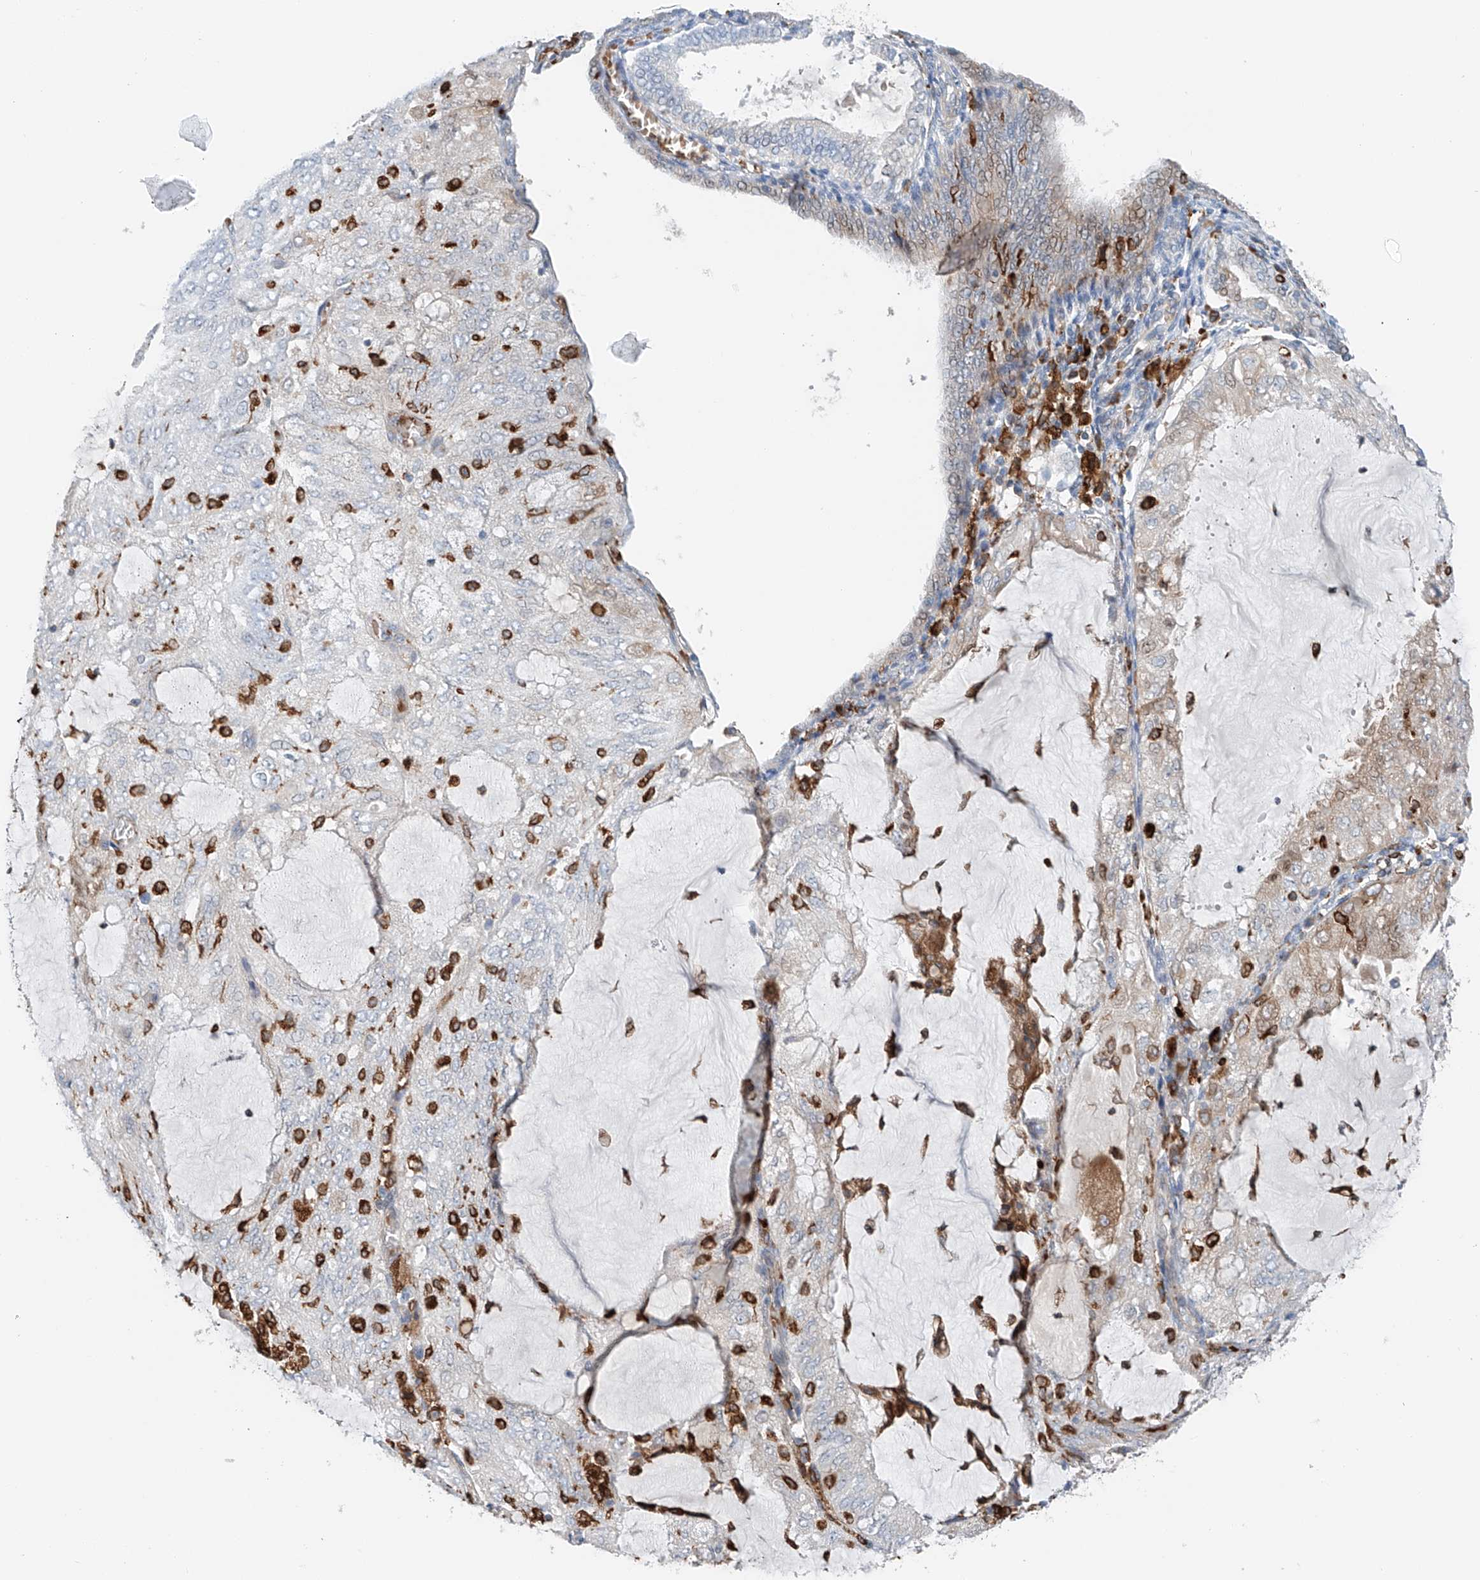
{"staining": {"intensity": "negative", "quantity": "none", "location": "none"}, "tissue": "endometrial cancer", "cell_type": "Tumor cells", "image_type": "cancer", "snomed": [{"axis": "morphology", "description": "Adenocarcinoma, NOS"}, {"axis": "topography", "description": "Endometrium"}], "caption": "DAB (3,3'-diaminobenzidine) immunohistochemical staining of endometrial adenocarcinoma demonstrates no significant positivity in tumor cells.", "gene": "TBXAS1", "patient": {"sex": "female", "age": 81}}